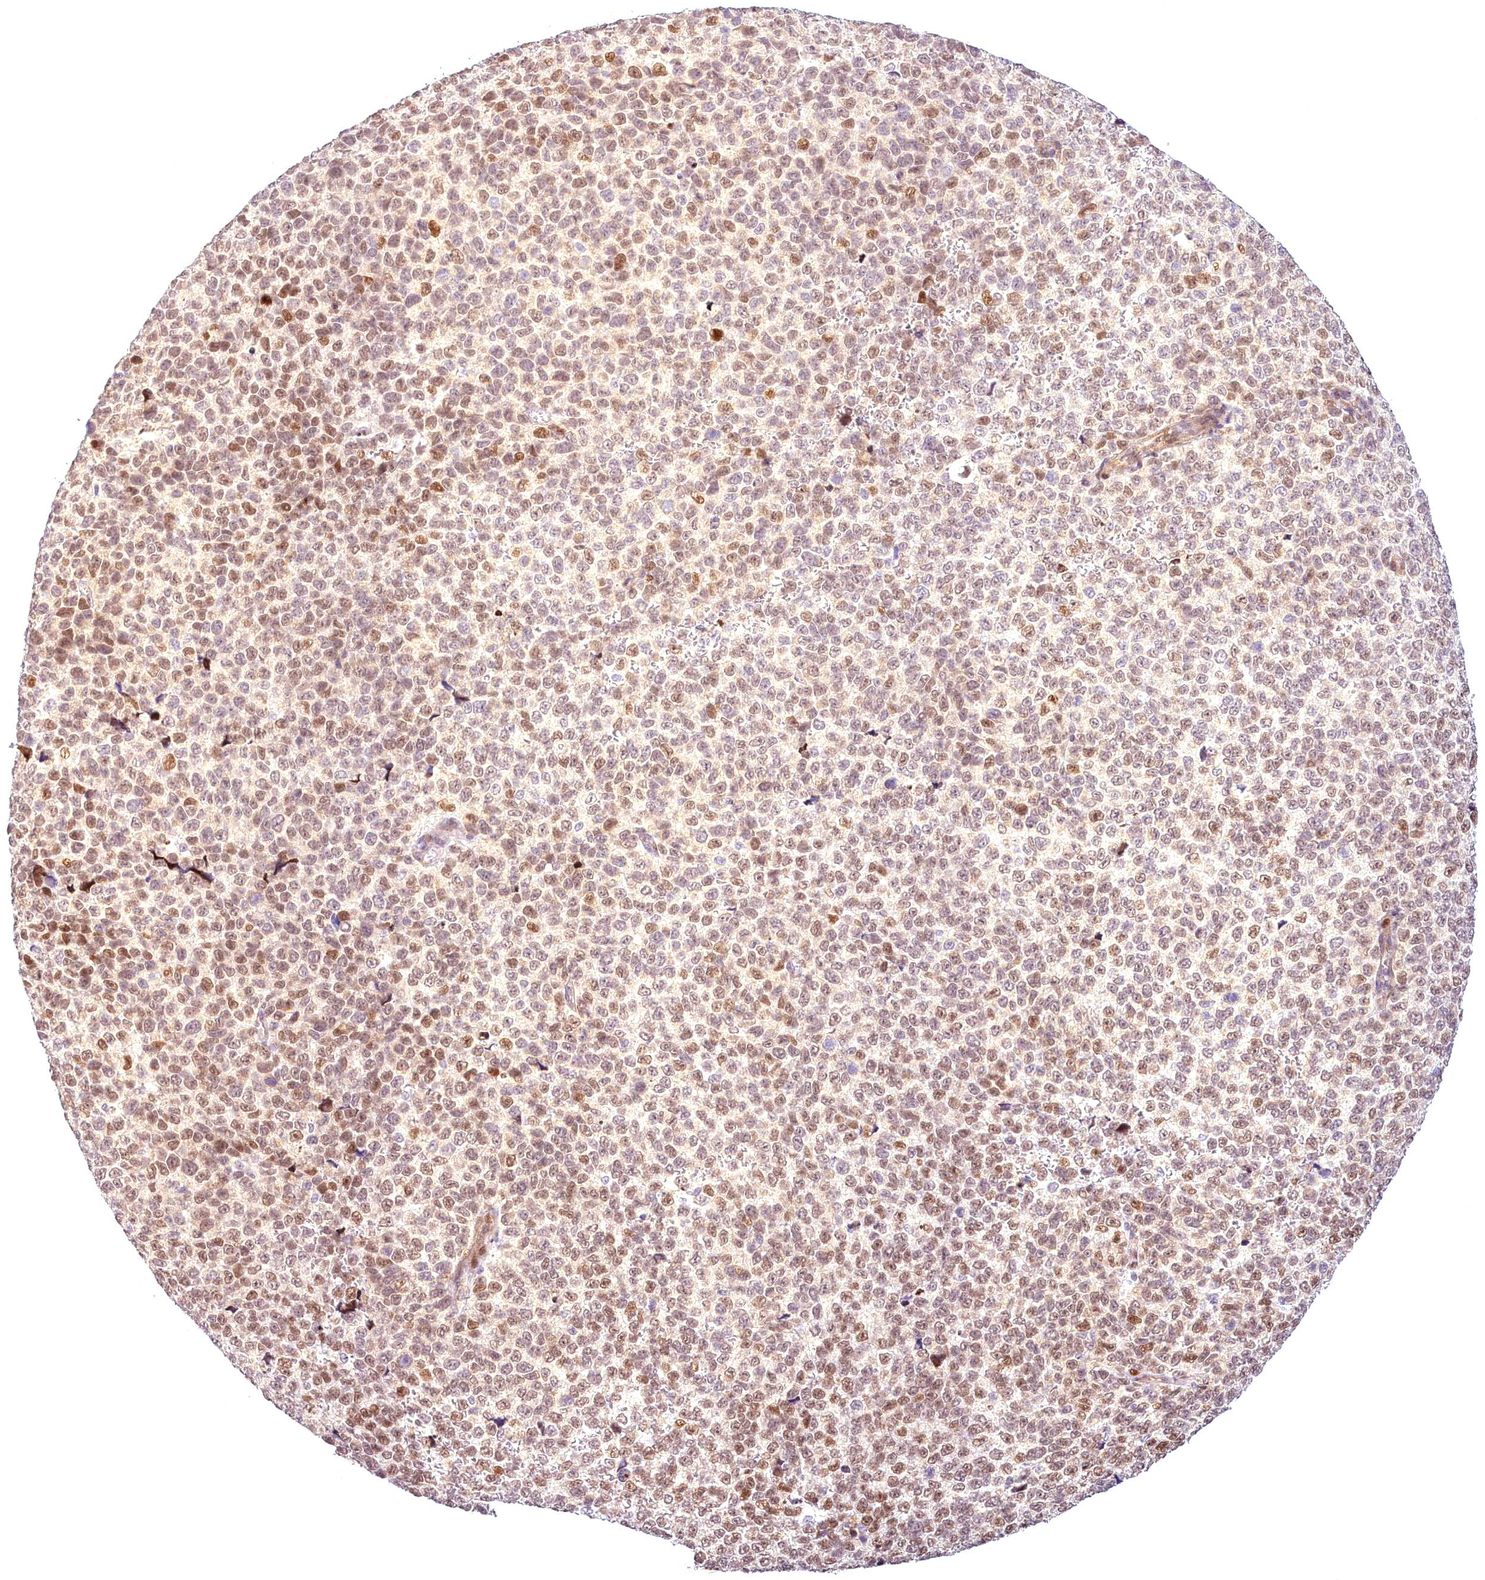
{"staining": {"intensity": "moderate", "quantity": ">75%", "location": "nuclear"}, "tissue": "melanoma", "cell_type": "Tumor cells", "image_type": "cancer", "snomed": [{"axis": "morphology", "description": "Malignant melanoma, NOS"}, {"axis": "topography", "description": "Nose, NOS"}], "caption": "Melanoma stained for a protein shows moderate nuclear positivity in tumor cells.", "gene": "AP1M1", "patient": {"sex": "female", "age": 48}}